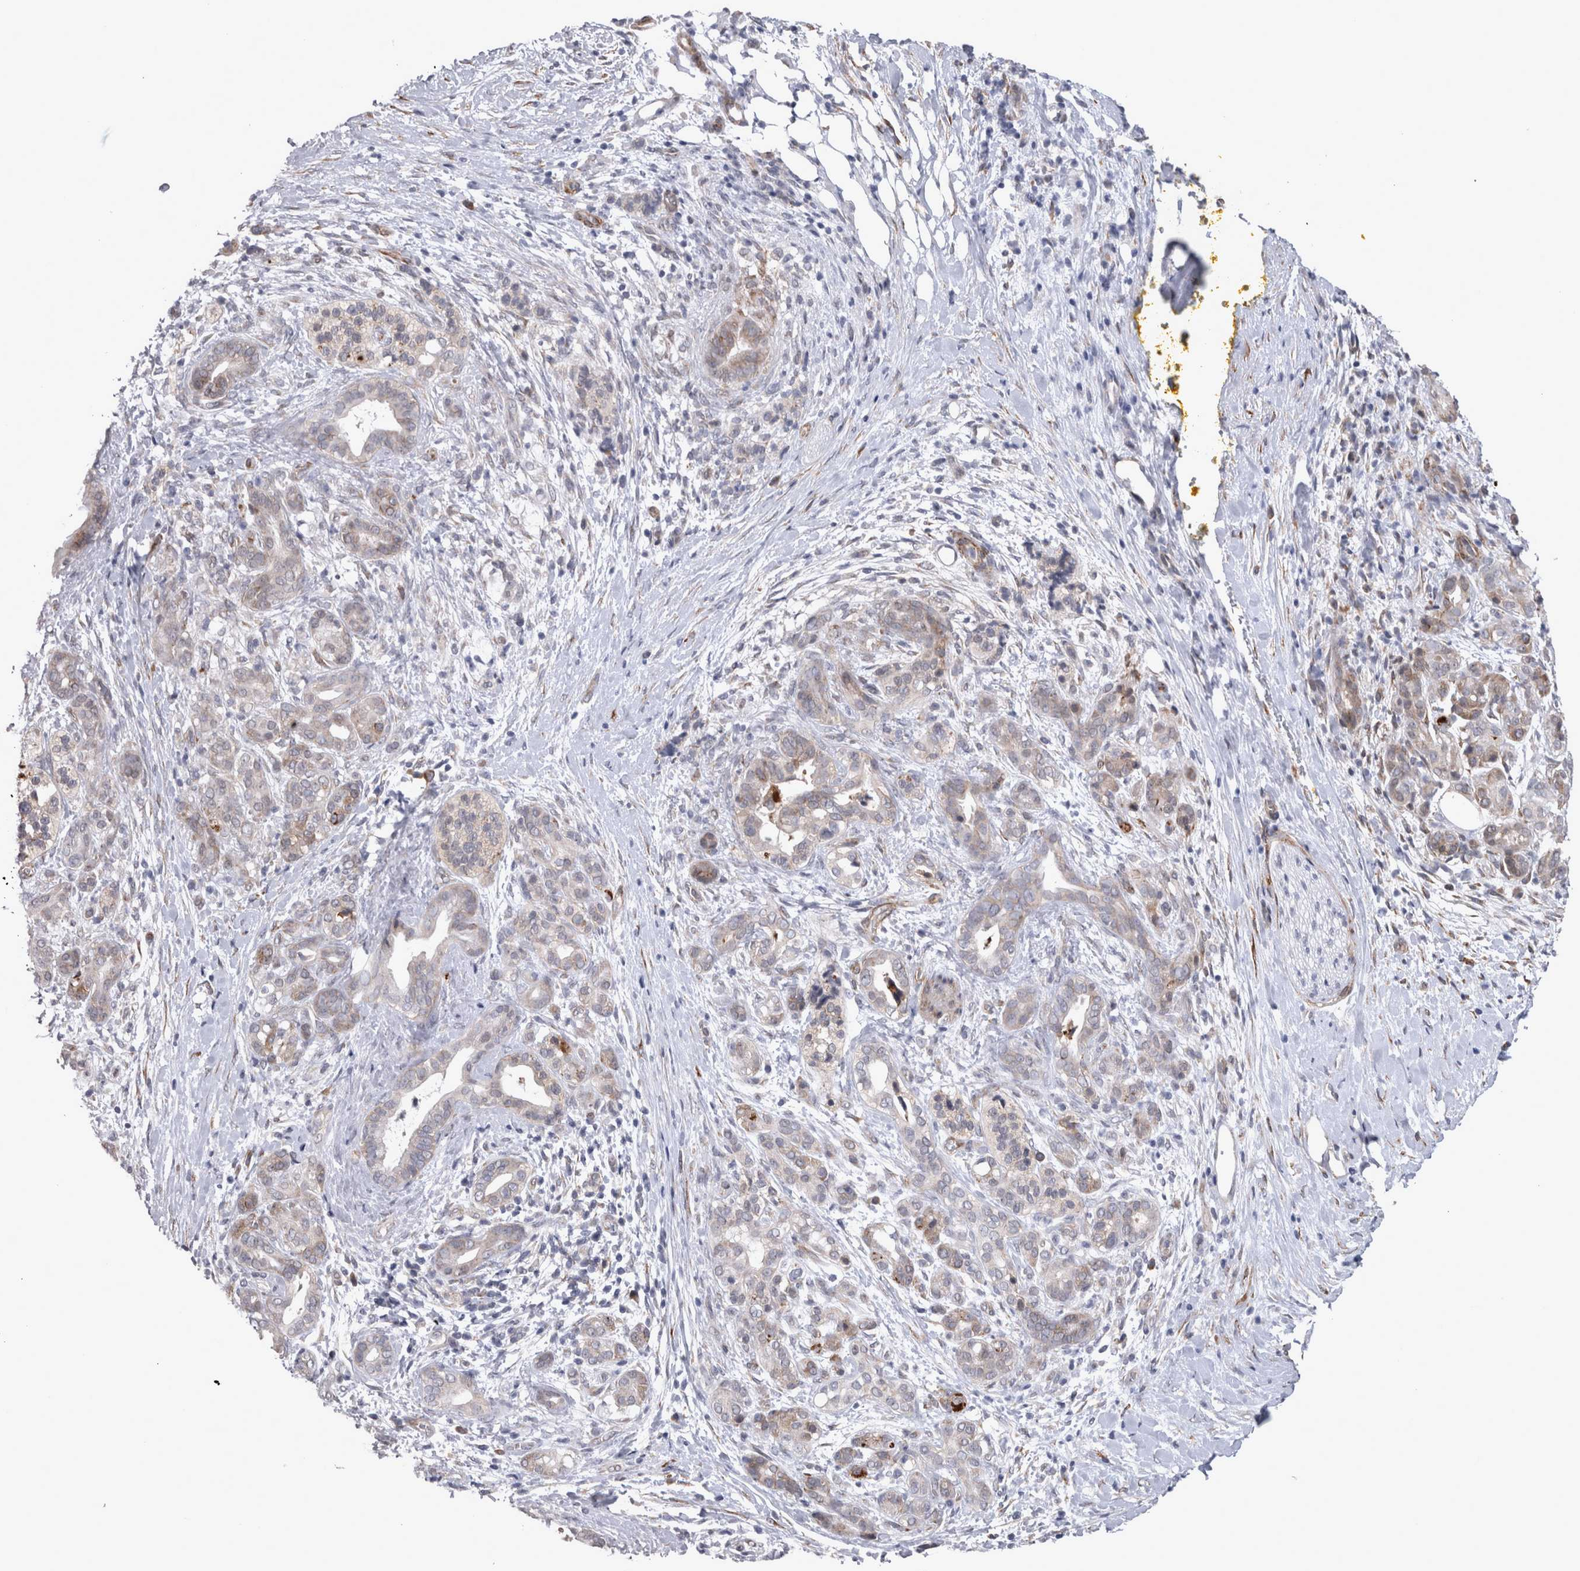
{"staining": {"intensity": "negative", "quantity": "none", "location": "none"}, "tissue": "pancreatic cancer", "cell_type": "Tumor cells", "image_type": "cancer", "snomed": [{"axis": "morphology", "description": "Adenocarcinoma, NOS"}, {"axis": "topography", "description": "Pancreas"}], "caption": "DAB (3,3'-diaminobenzidine) immunohistochemical staining of human pancreatic adenocarcinoma displays no significant expression in tumor cells.", "gene": "DDX6", "patient": {"sex": "male", "age": 58}}